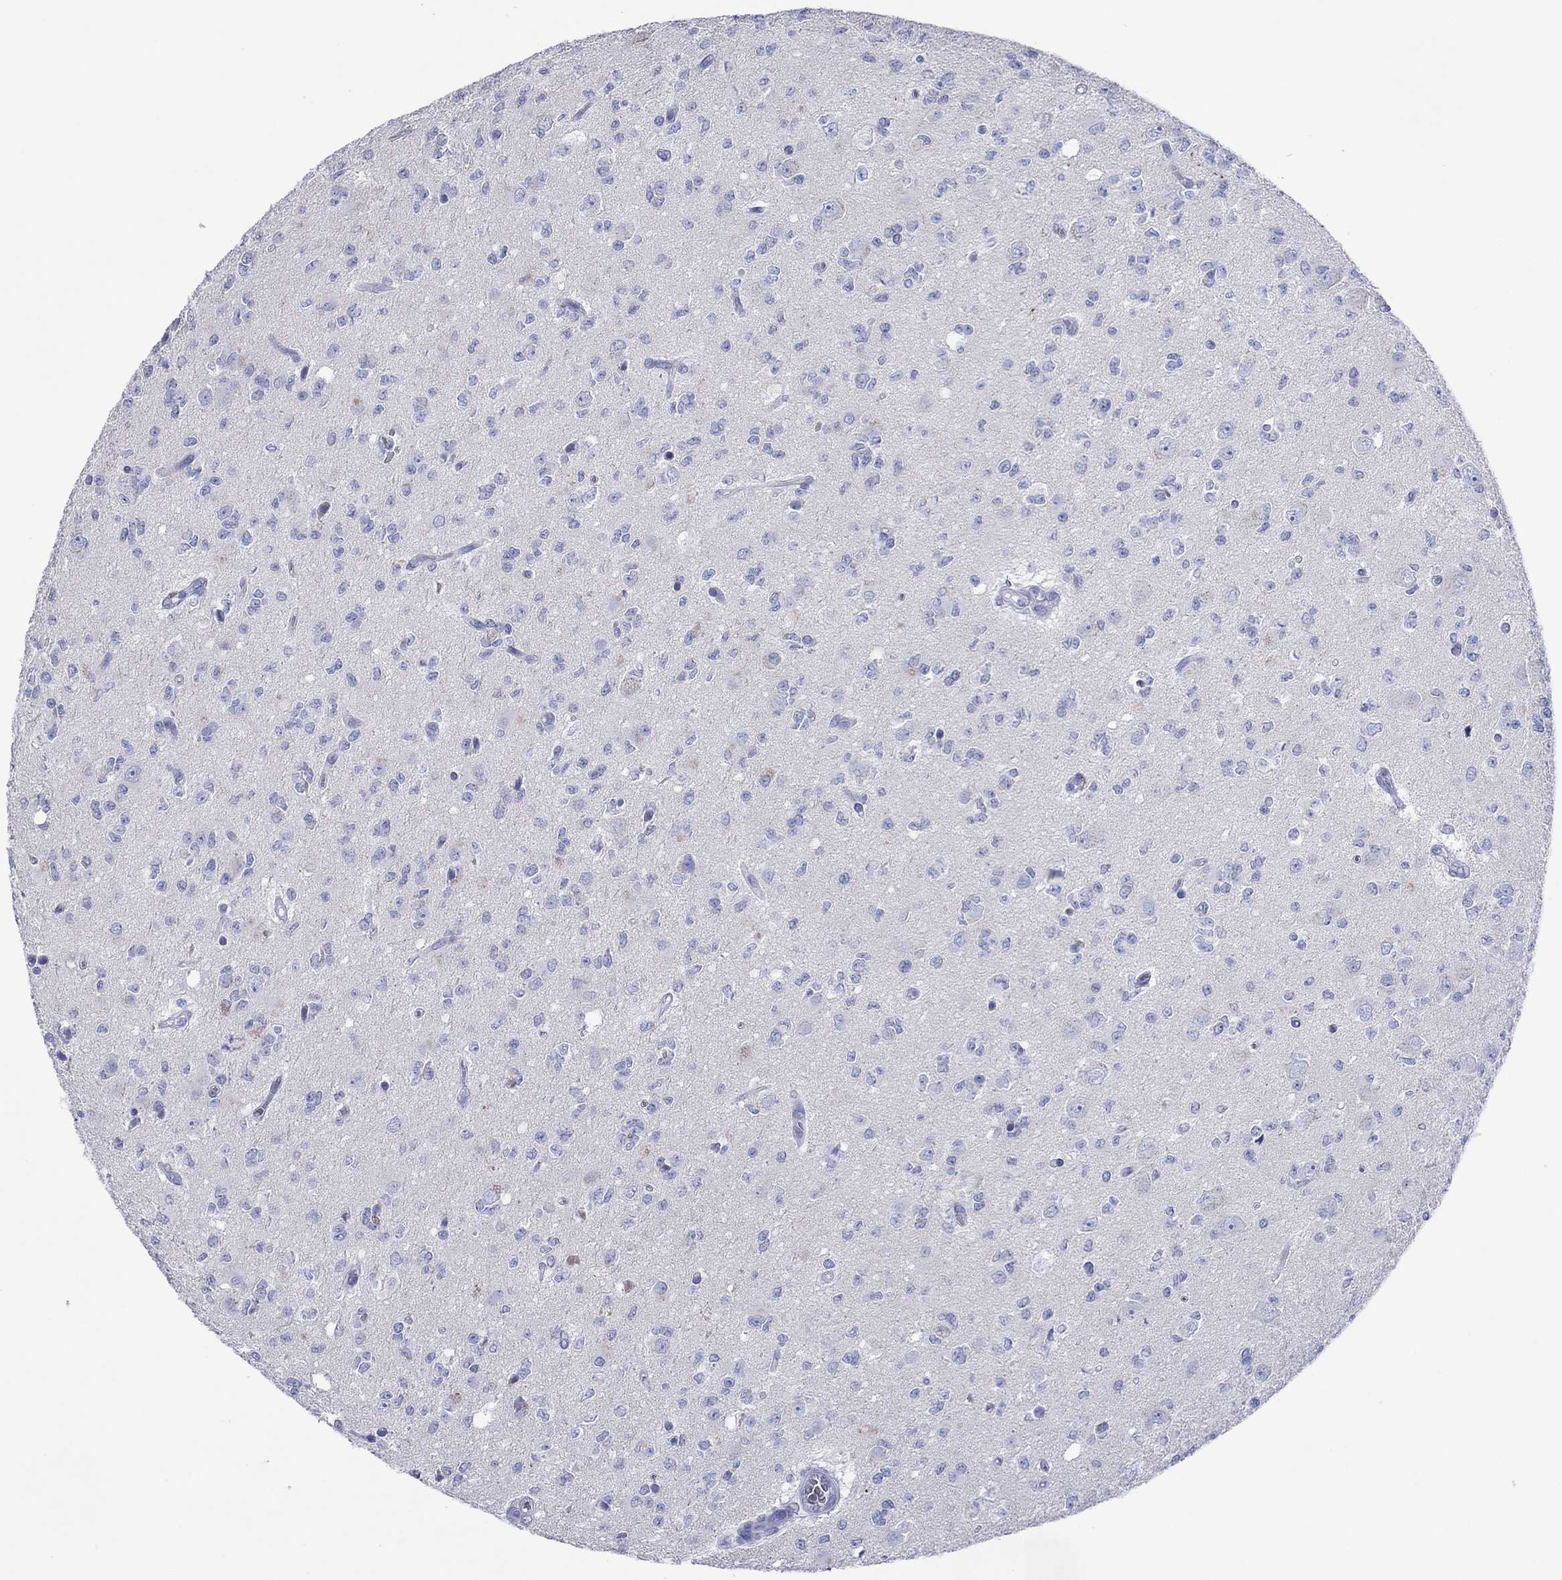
{"staining": {"intensity": "negative", "quantity": "none", "location": "none"}, "tissue": "glioma", "cell_type": "Tumor cells", "image_type": "cancer", "snomed": [{"axis": "morphology", "description": "Glioma, malignant, Low grade"}, {"axis": "topography", "description": "Brain"}], "caption": "High magnification brightfield microscopy of glioma stained with DAB (brown) and counterstained with hematoxylin (blue): tumor cells show no significant staining. (DAB immunohistochemistry (IHC) with hematoxylin counter stain).", "gene": "HCRT", "patient": {"sex": "female", "age": 45}}